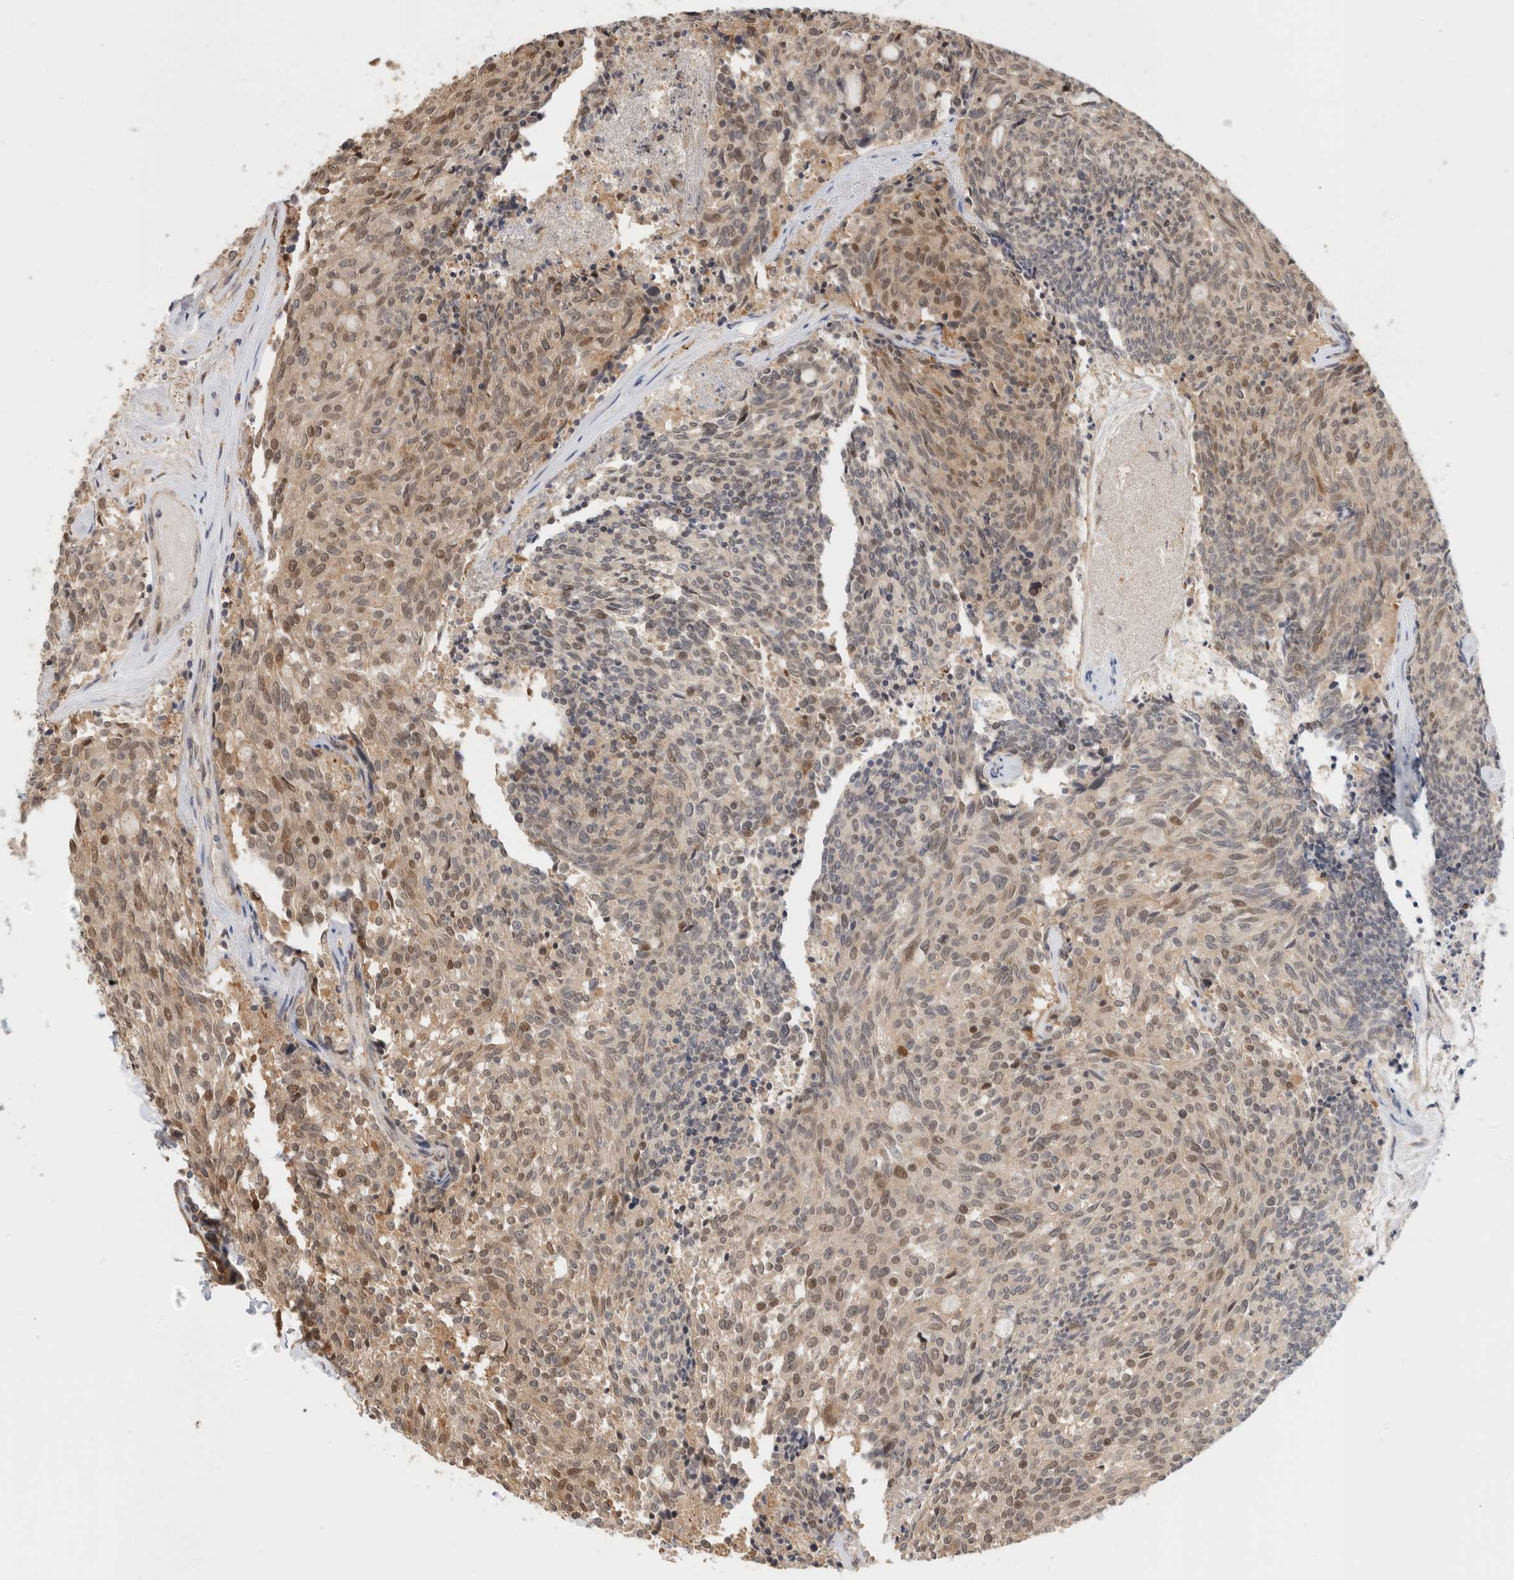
{"staining": {"intensity": "weak", "quantity": ">75%", "location": "cytoplasmic/membranous,nuclear"}, "tissue": "carcinoid", "cell_type": "Tumor cells", "image_type": "cancer", "snomed": [{"axis": "morphology", "description": "Carcinoid, malignant, NOS"}, {"axis": "topography", "description": "Pancreas"}], "caption": "Immunohistochemical staining of human malignant carcinoid reveals weak cytoplasmic/membranous and nuclear protein expression in approximately >75% of tumor cells.", "gene": "OTUD6B", "patient": {"sex": "female", "age": 54}}